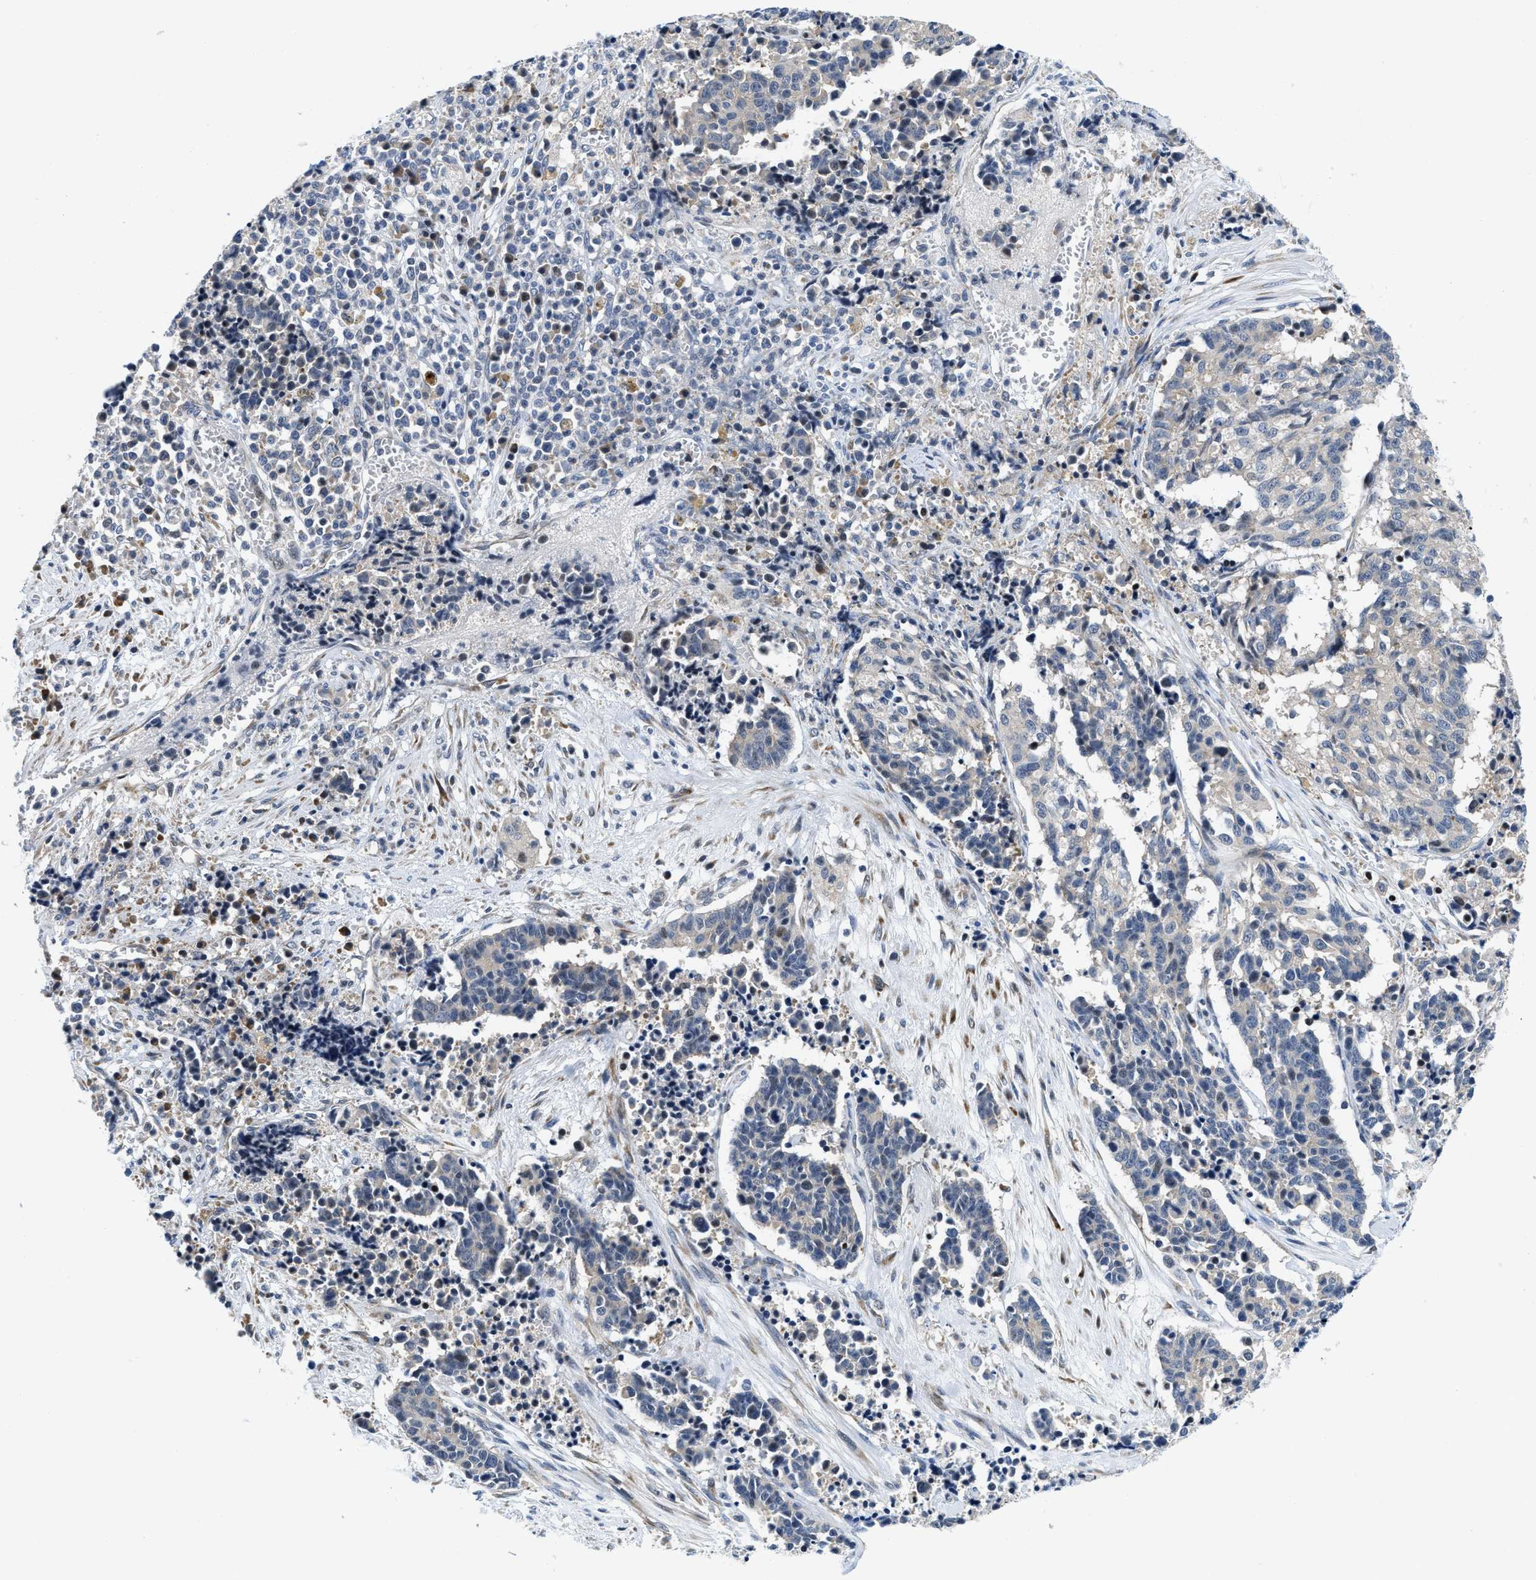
{"staining": {"intensity": "negative", "quantity": "none", "location": "none"}, "tissue": "cervical cancer", "cell_type": "Tumor cells", "image_type": "cancer", "snomed": [{"axis": "morphology", "description": "Squamous cell carcinoma, NOS"}, {"axis": "topography", "description": "Cervix"}], "caption": "A photomicrograph of human squamous cell carcinoma (cervical) is negative for staining in tumor cells.", "gene": "IKBKE", "patient": {"sex": "female", "age": 35}}